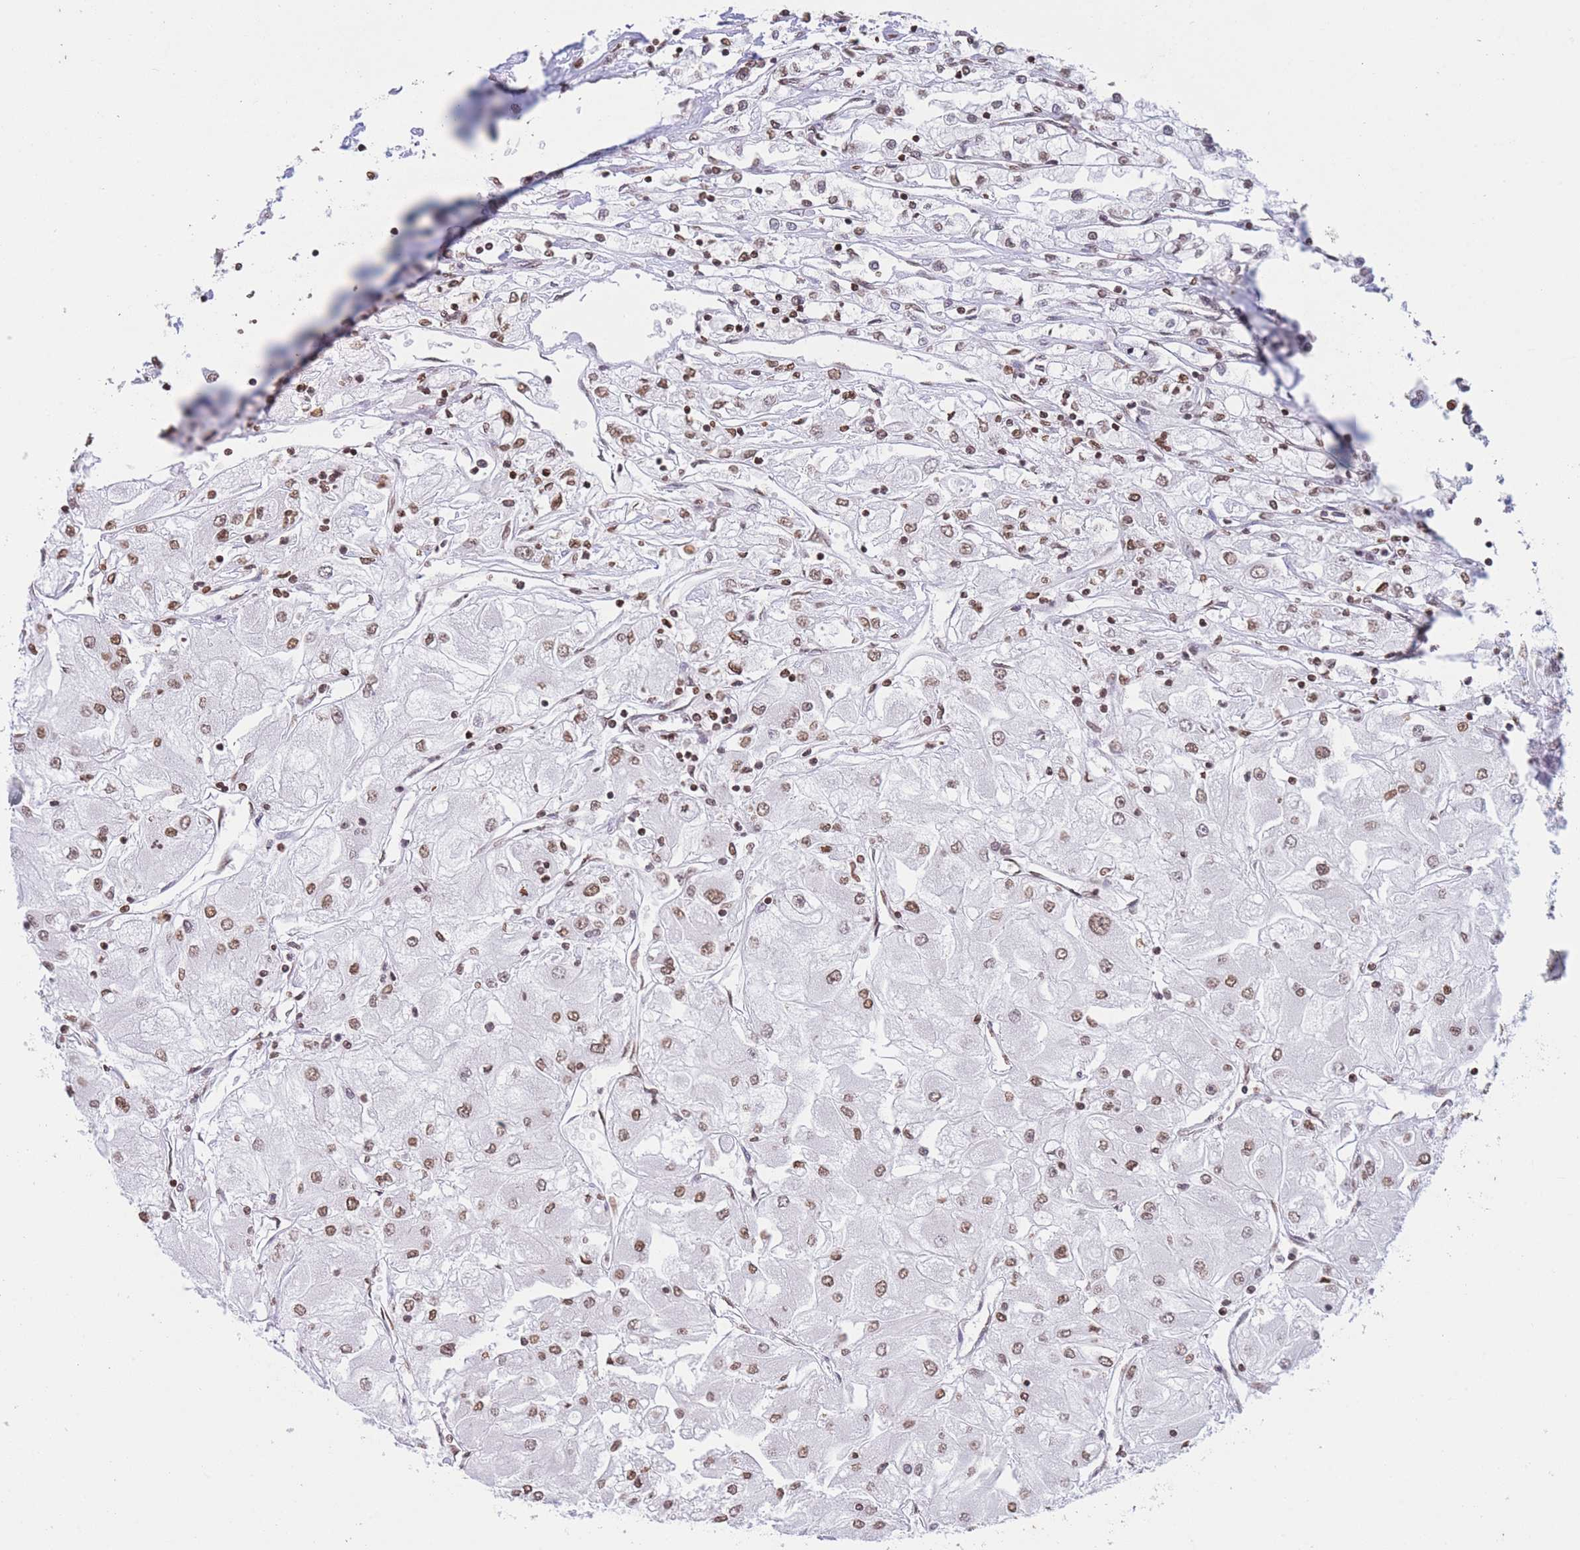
{"staining": {"intensity": "moderate", "quantity": ">75%", "location": "nuclear"}, "tissue": "renal cancer", "cell_type": "Tumor cells", "image_type": "cancer", "snomed": [{"axis": "morphology", "description": "Adenocarcinoma, NOS"}, {"axis": "topography", "description": "Kidney"}], "caption": "Immunohistochemical staining of renal cancer (adenocarcinoma) demonstrates medium levels of moderate nuclear positivity in about >75% of tumor cells.", "gene": "H2BC11", "patient": {"sex": "male", "age": 80}}